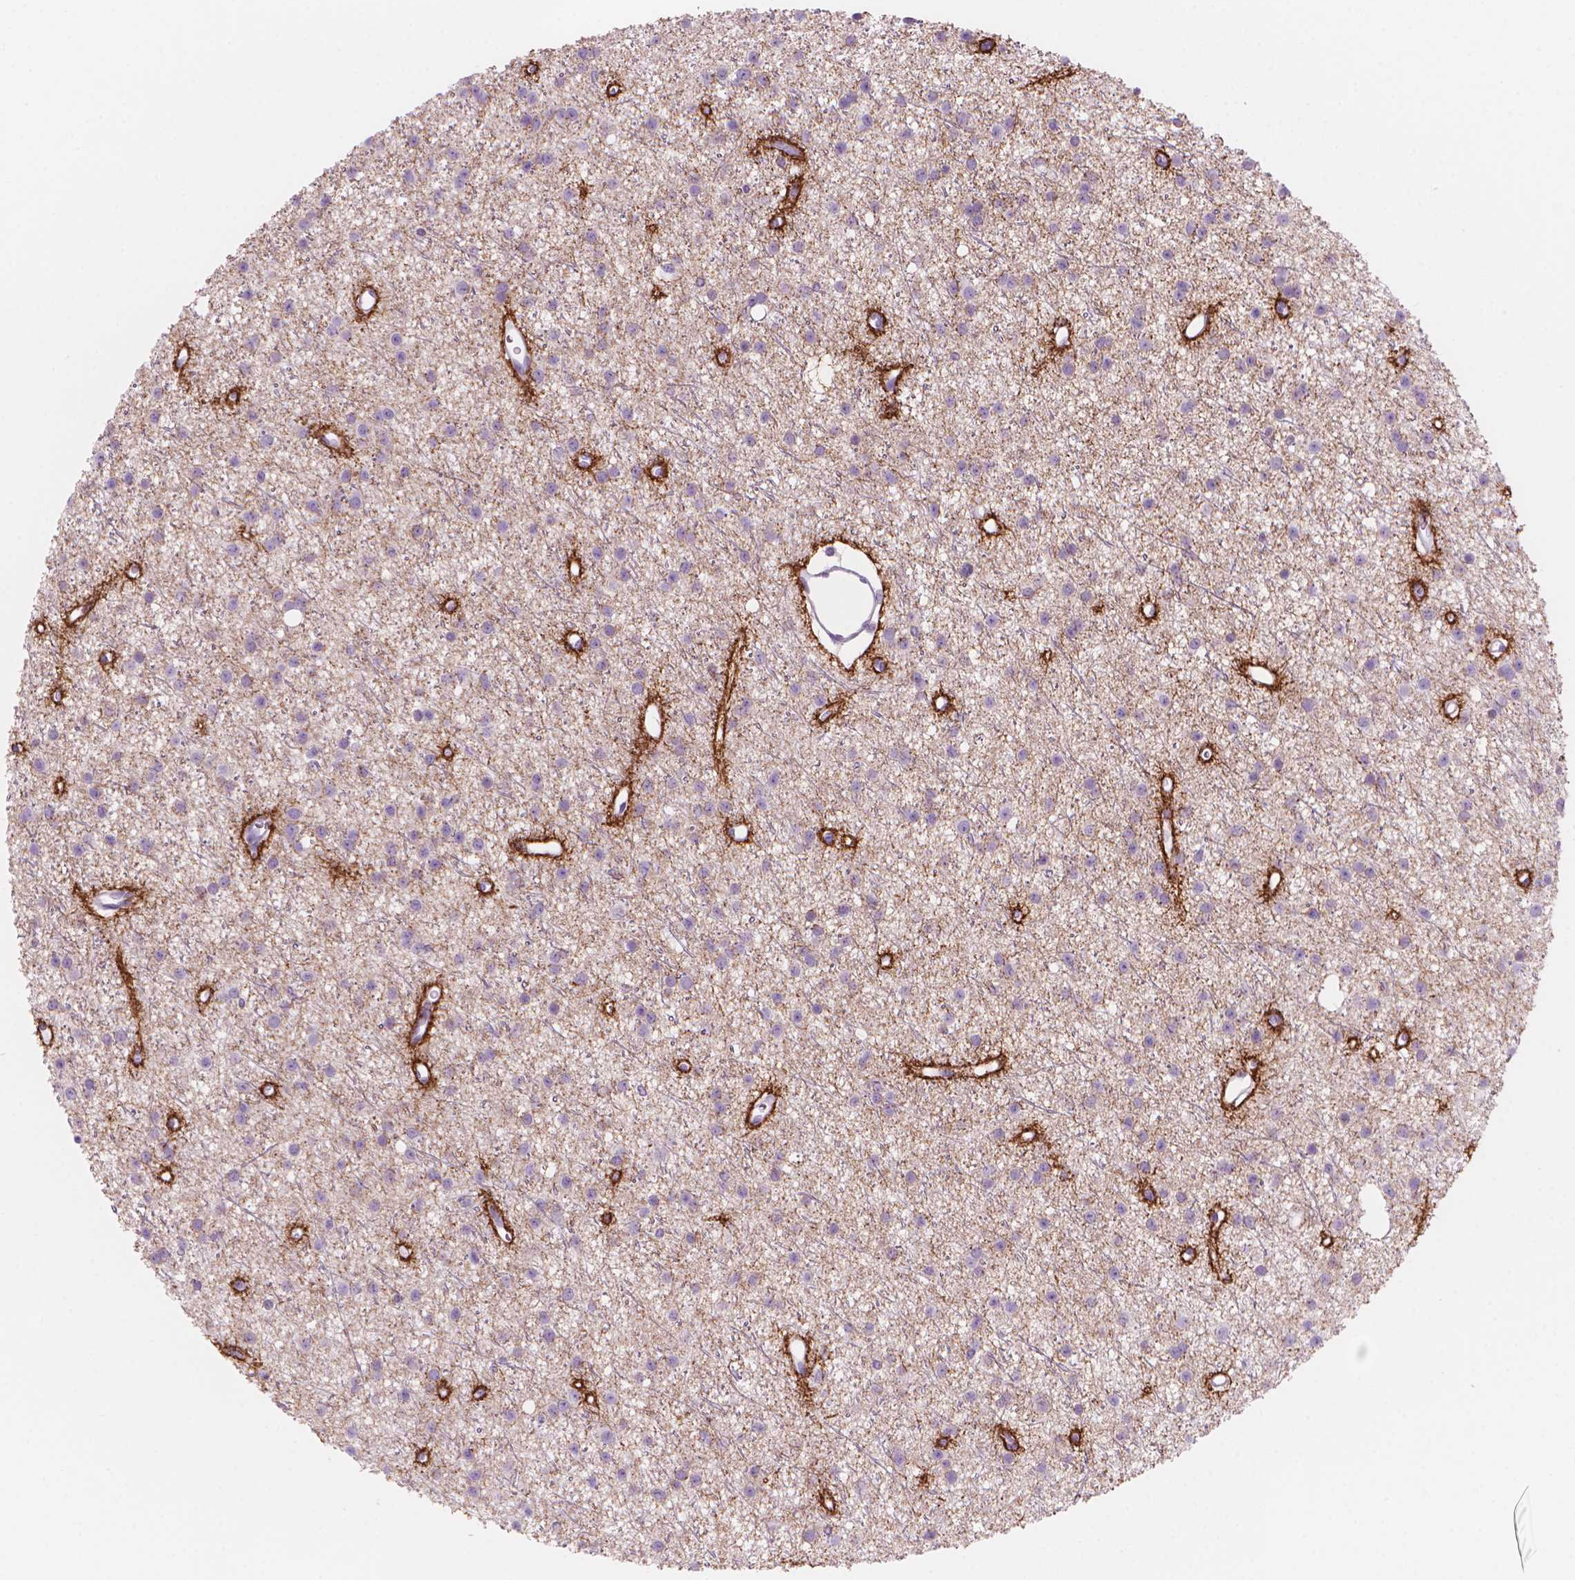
{"staining": {"intensity": "negative", "quantity": "none", "location": "none"}, "tissue": "glioma", "cell_type": "Tumor cells", "image_type": "cancer", "snomed": [{"axis": "morphology", "description": "Glioma, malignant, Low grade"}, {"axis": "topography", "description": "Brain"}], "caption": "Image shows no protein expression in tumor cells of malignant glioma (low-grade) tissue. (Stains: DAB (3,3'-diaminobenzidine) immunohistochemistry (IHC) with hematoxylin counter stain, Microscopy: brightfield microscopy at high magnification).", "gene": "ENSG00000187186", "patient": {"sex": "male", "age": 27}}